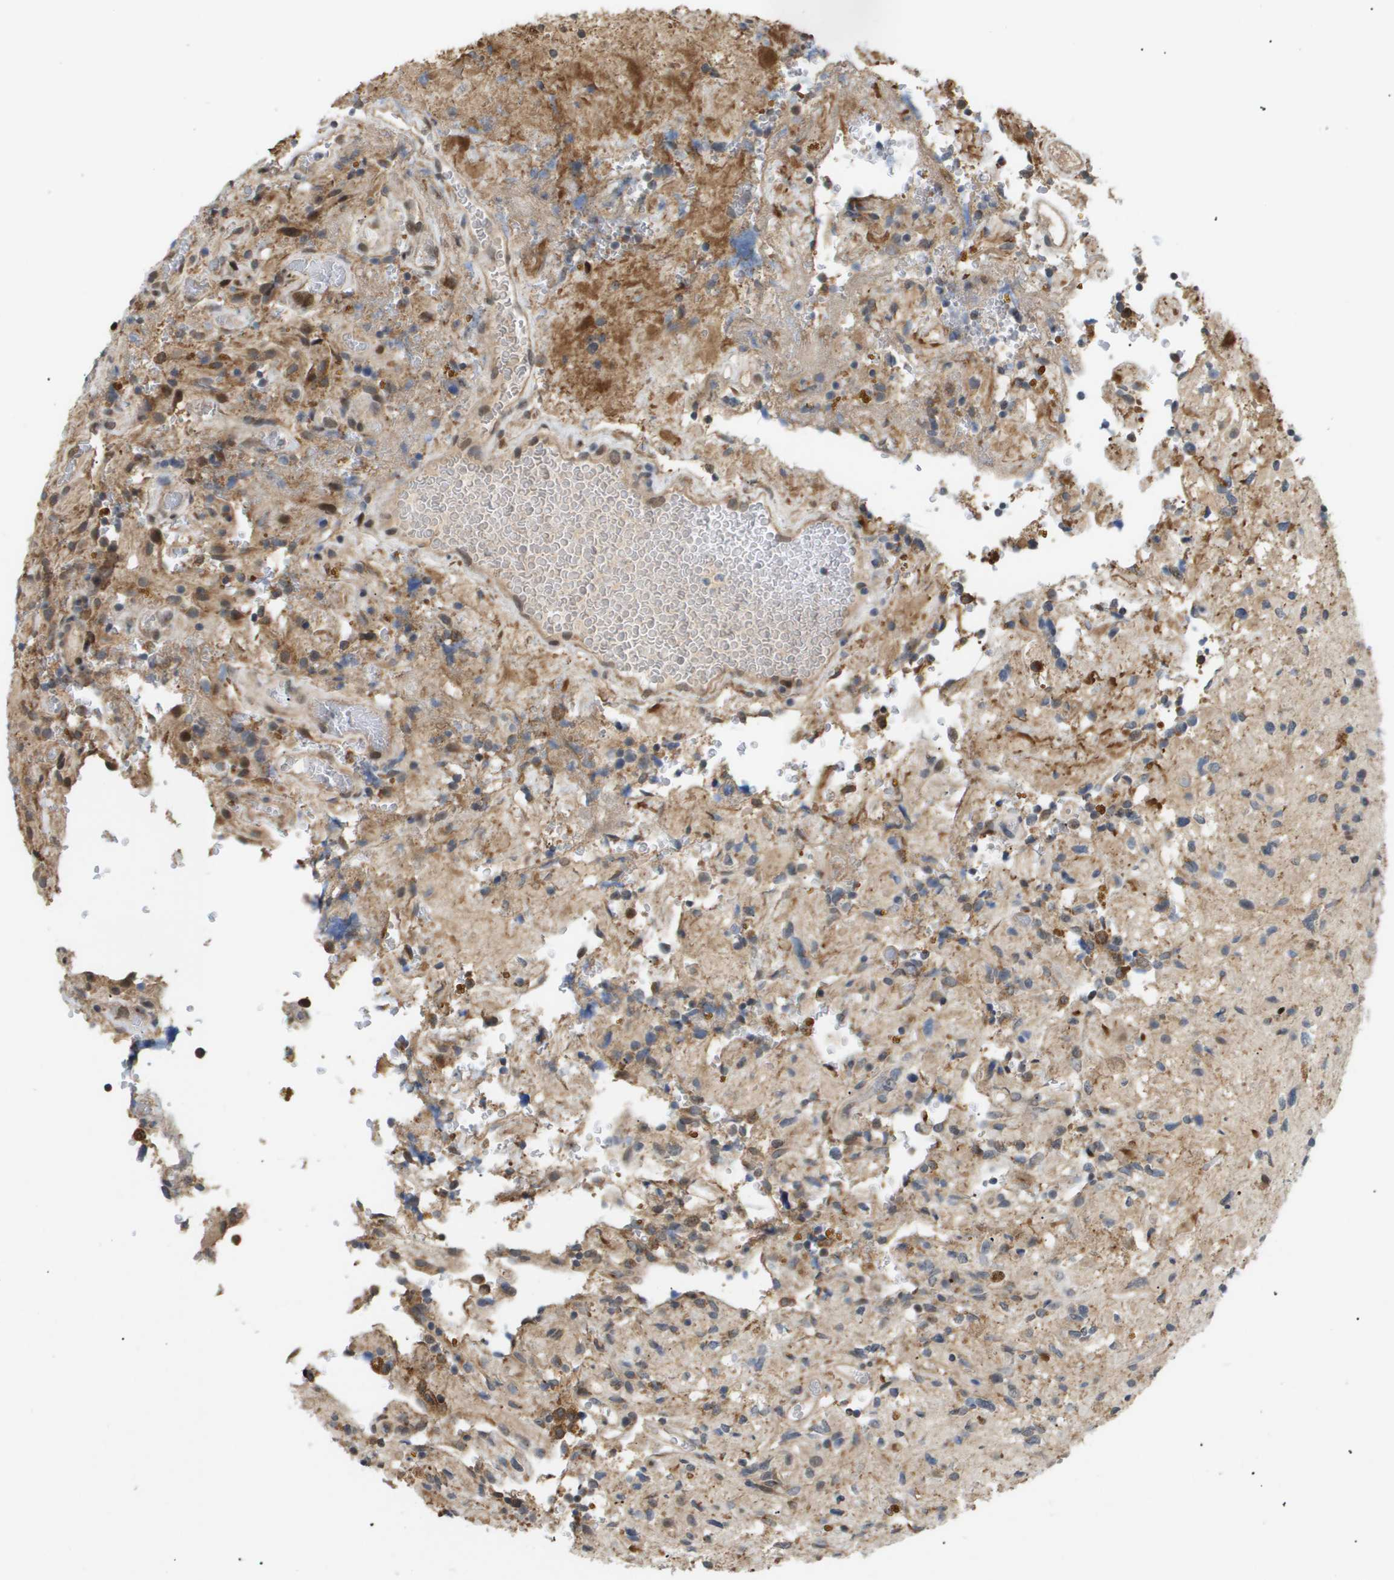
{"staining": {"intensity": "negative", "quantity": "none", "location": "none"}, "tissue": "glioma", "cell_type": "Tumor cells", "image_type": "cancer", "snomed": [{"axis": "morphology", "description": "Glioma, malignant, High grade"}, {"axis": "topography", "description": "Brain"}], "caption": "High magnification brightfield microscopy of malignant glioma (high-grade) stained with DAB (3,3'-diaminobenzidine) (brown) and counterstained with hematoxylin (blue): tumor cells show no significant expression. (DAB (3,3'-diaminobenzidine) immunohistochemistry visualized using brightfield microscopy, high magnification).", "gene": "PDGFB", "patient": {"sex": "male", "age": 33}}